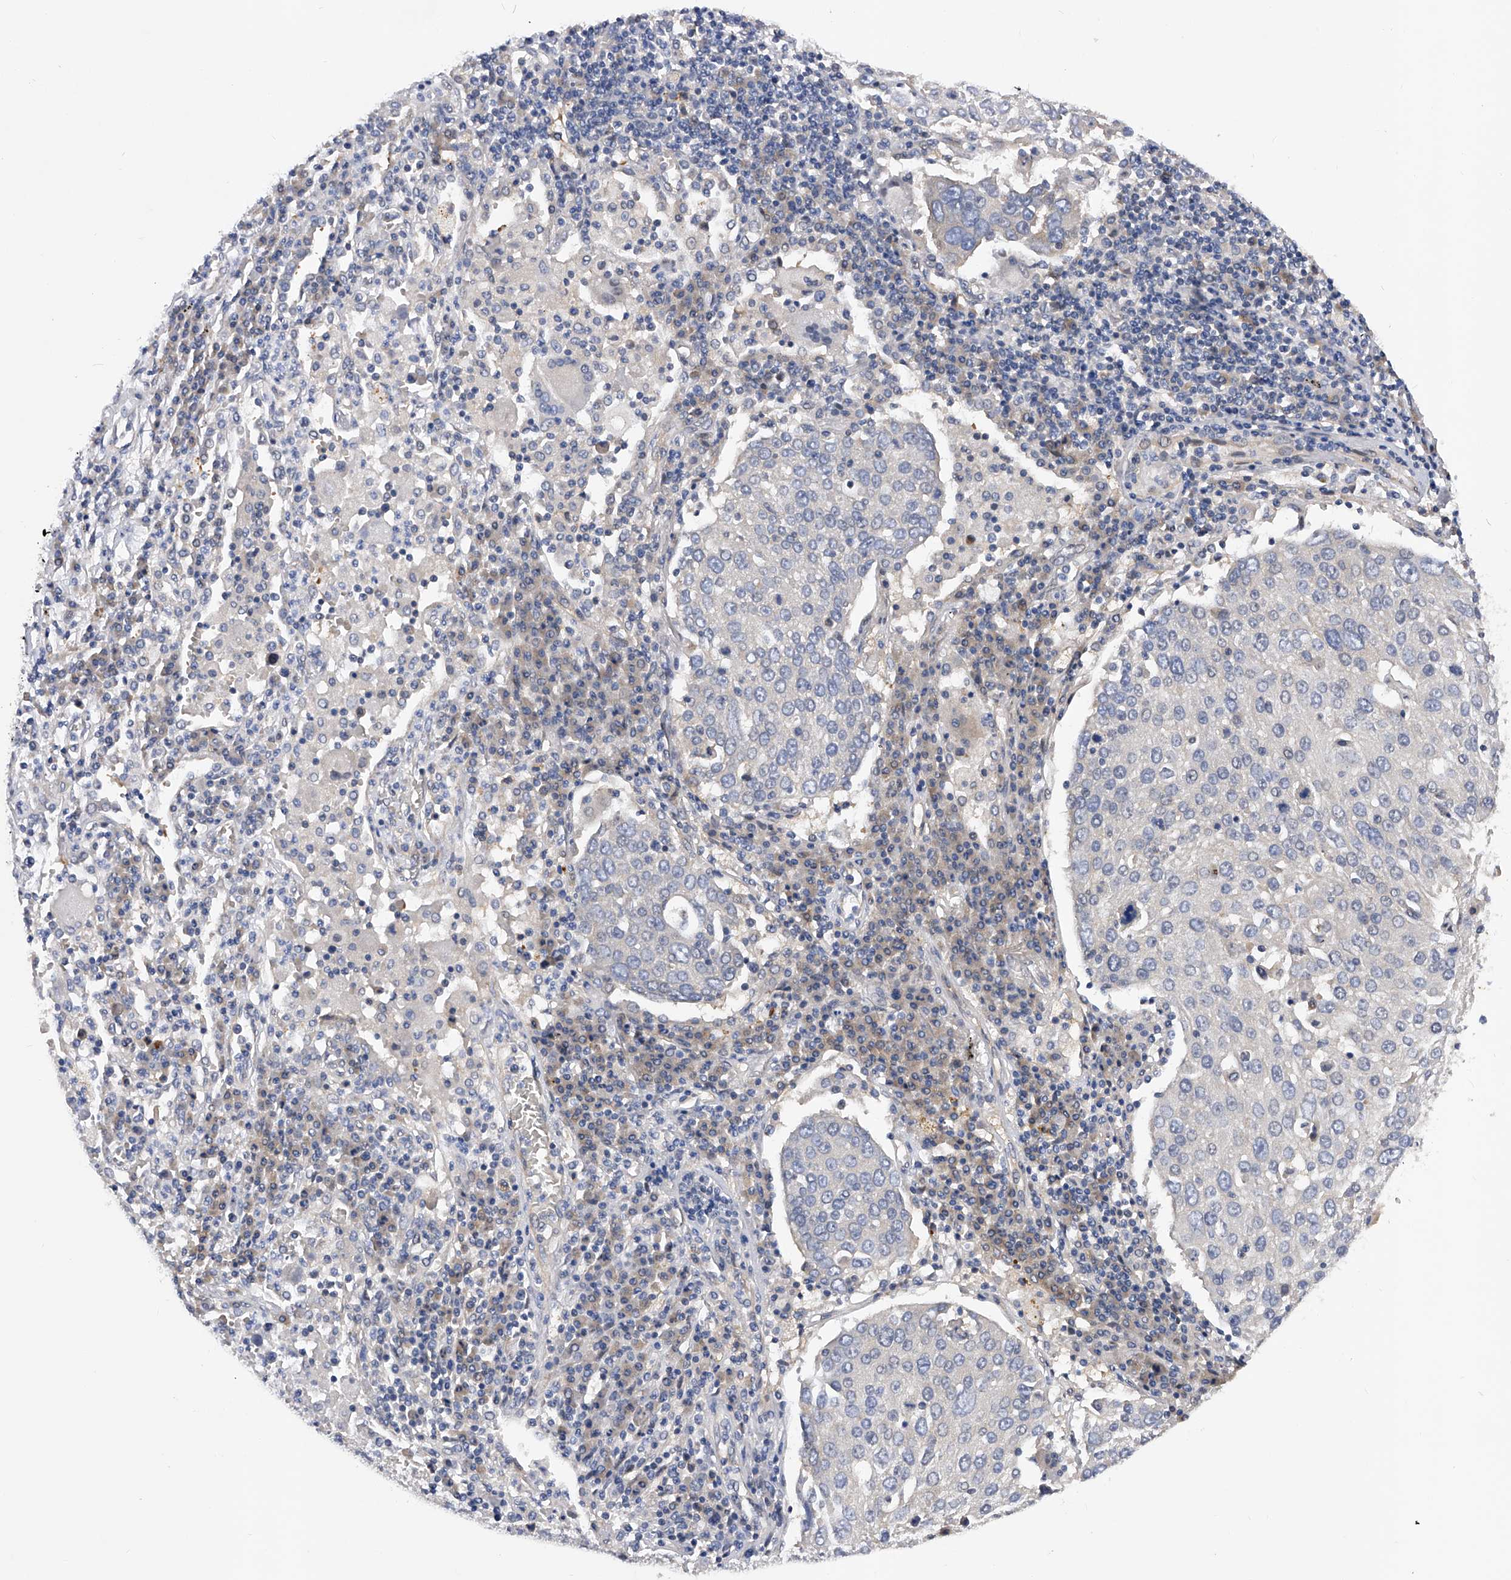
{"staining": {"intensity": "negative", "quantity": "none", "location": "none"}, "tissue": "lung cancer", "cell_type": "Tumor cells", "image_type": "cancer", "snomed": [{"axis": "morphology", "description": "Squamous cell carcinoma, NOS"}, {"axis": "topography", "description": "Lung"}], "caption": "A high-resolution image shows IHC staining of lung cancer, which reveals no significant staining in tumor cells.", "gene": "PPP5C", "patient": {"sex": "male", "age": 65}}